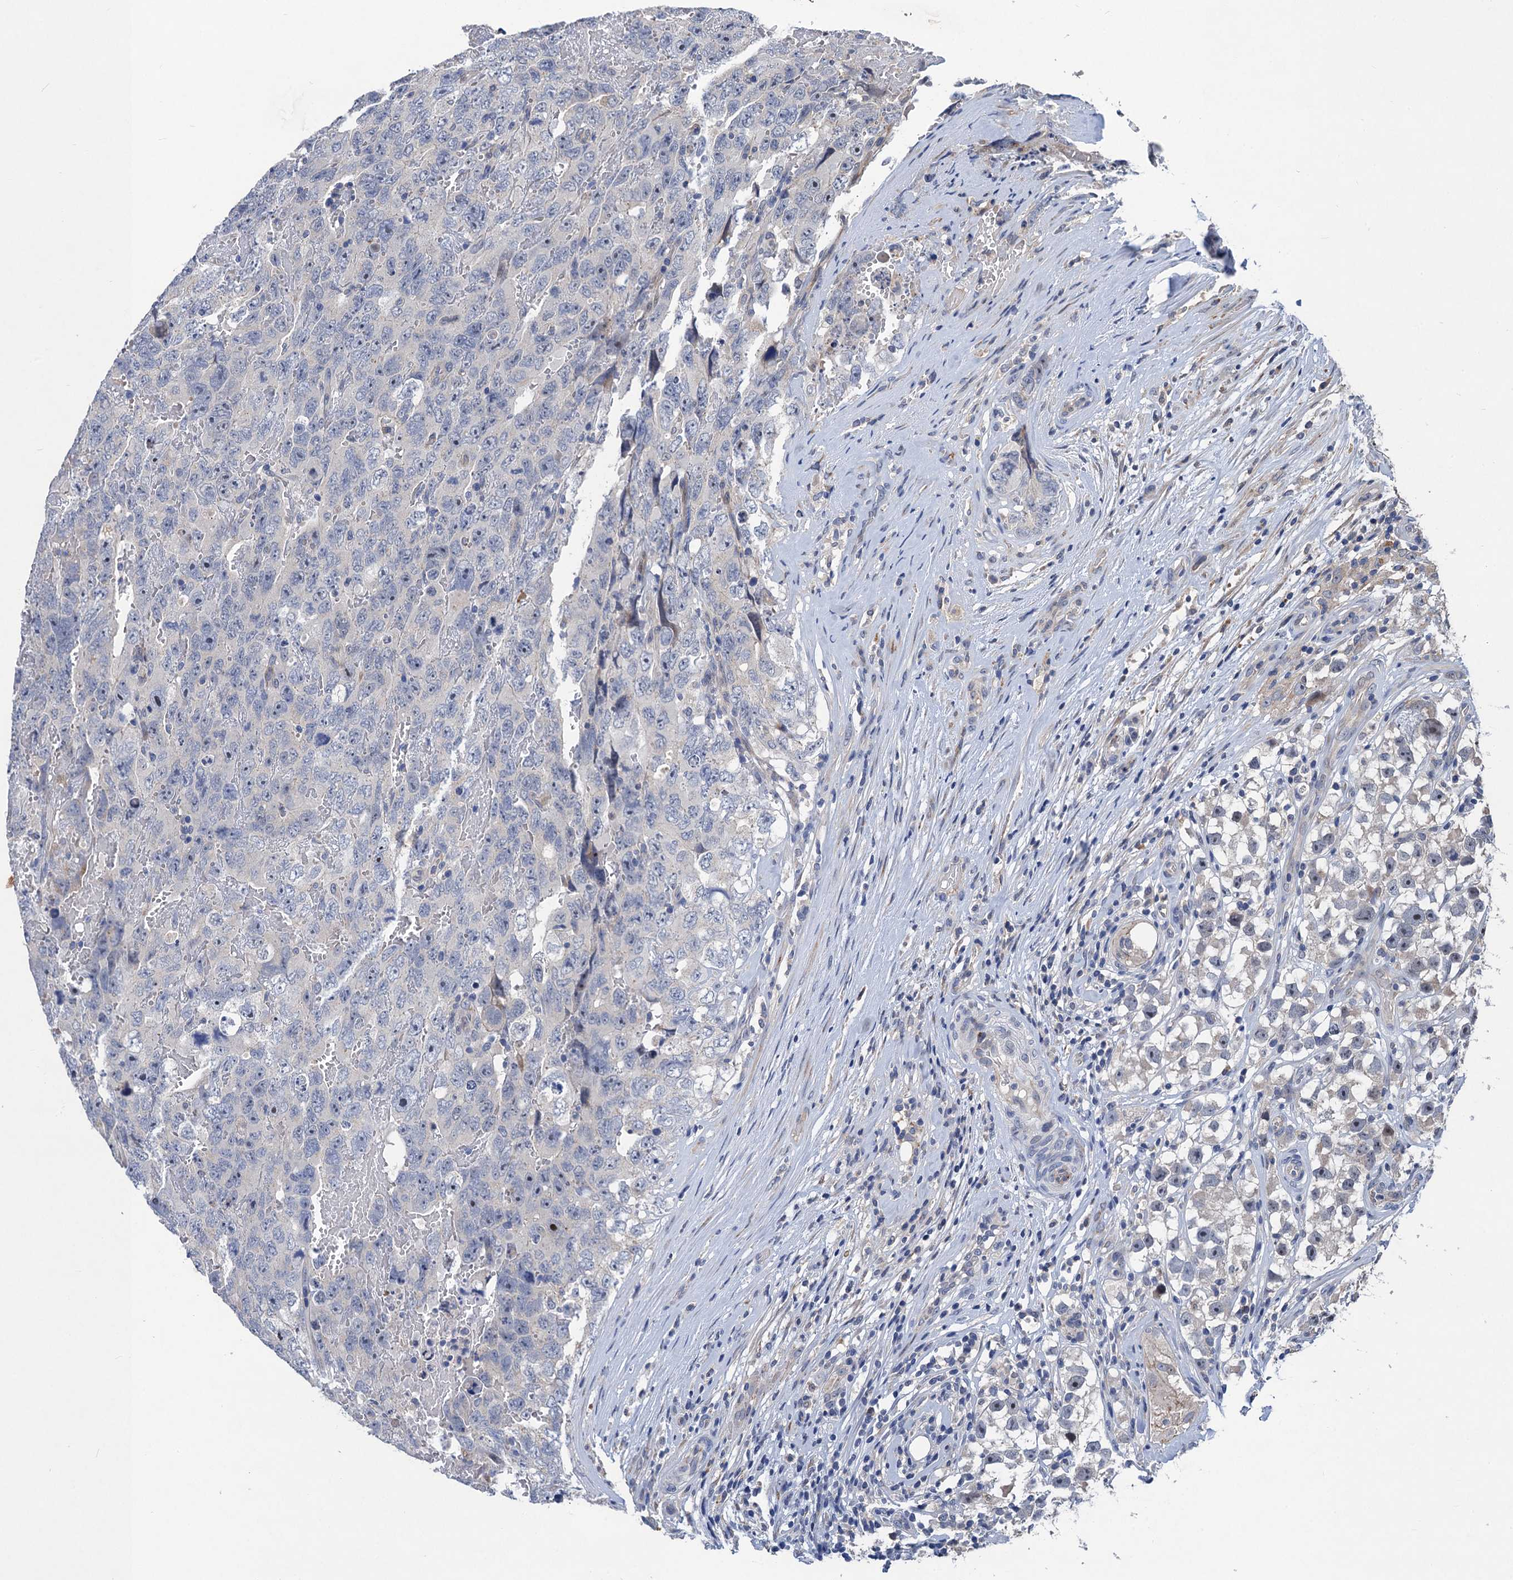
{"staining": {"intensity": "negative", "quantity": "none", "location": "none"}, "tissue": "testis cancer", "cell_type": "Tumor cells", "image_type": "cancer", "snomed": [{"axis": "morphology", "description": "Carcinoma, Embryonal, NOS"}, {"axis": "topography", "description": "Testis"}], "caption": "Immunohistochemical staining of human testis cancer (embryonal carcinoma) shows no significant positivity in tumor cells. Brightfield microscopy of immunohistochemistry (IHC) stained with DAB (3,3'-diaminobenzidine) (brown) and hematoxylin (blue), captured at high magnification.", "gene": "TRAF7", "patient": {"sex": "male", "age": 45}}